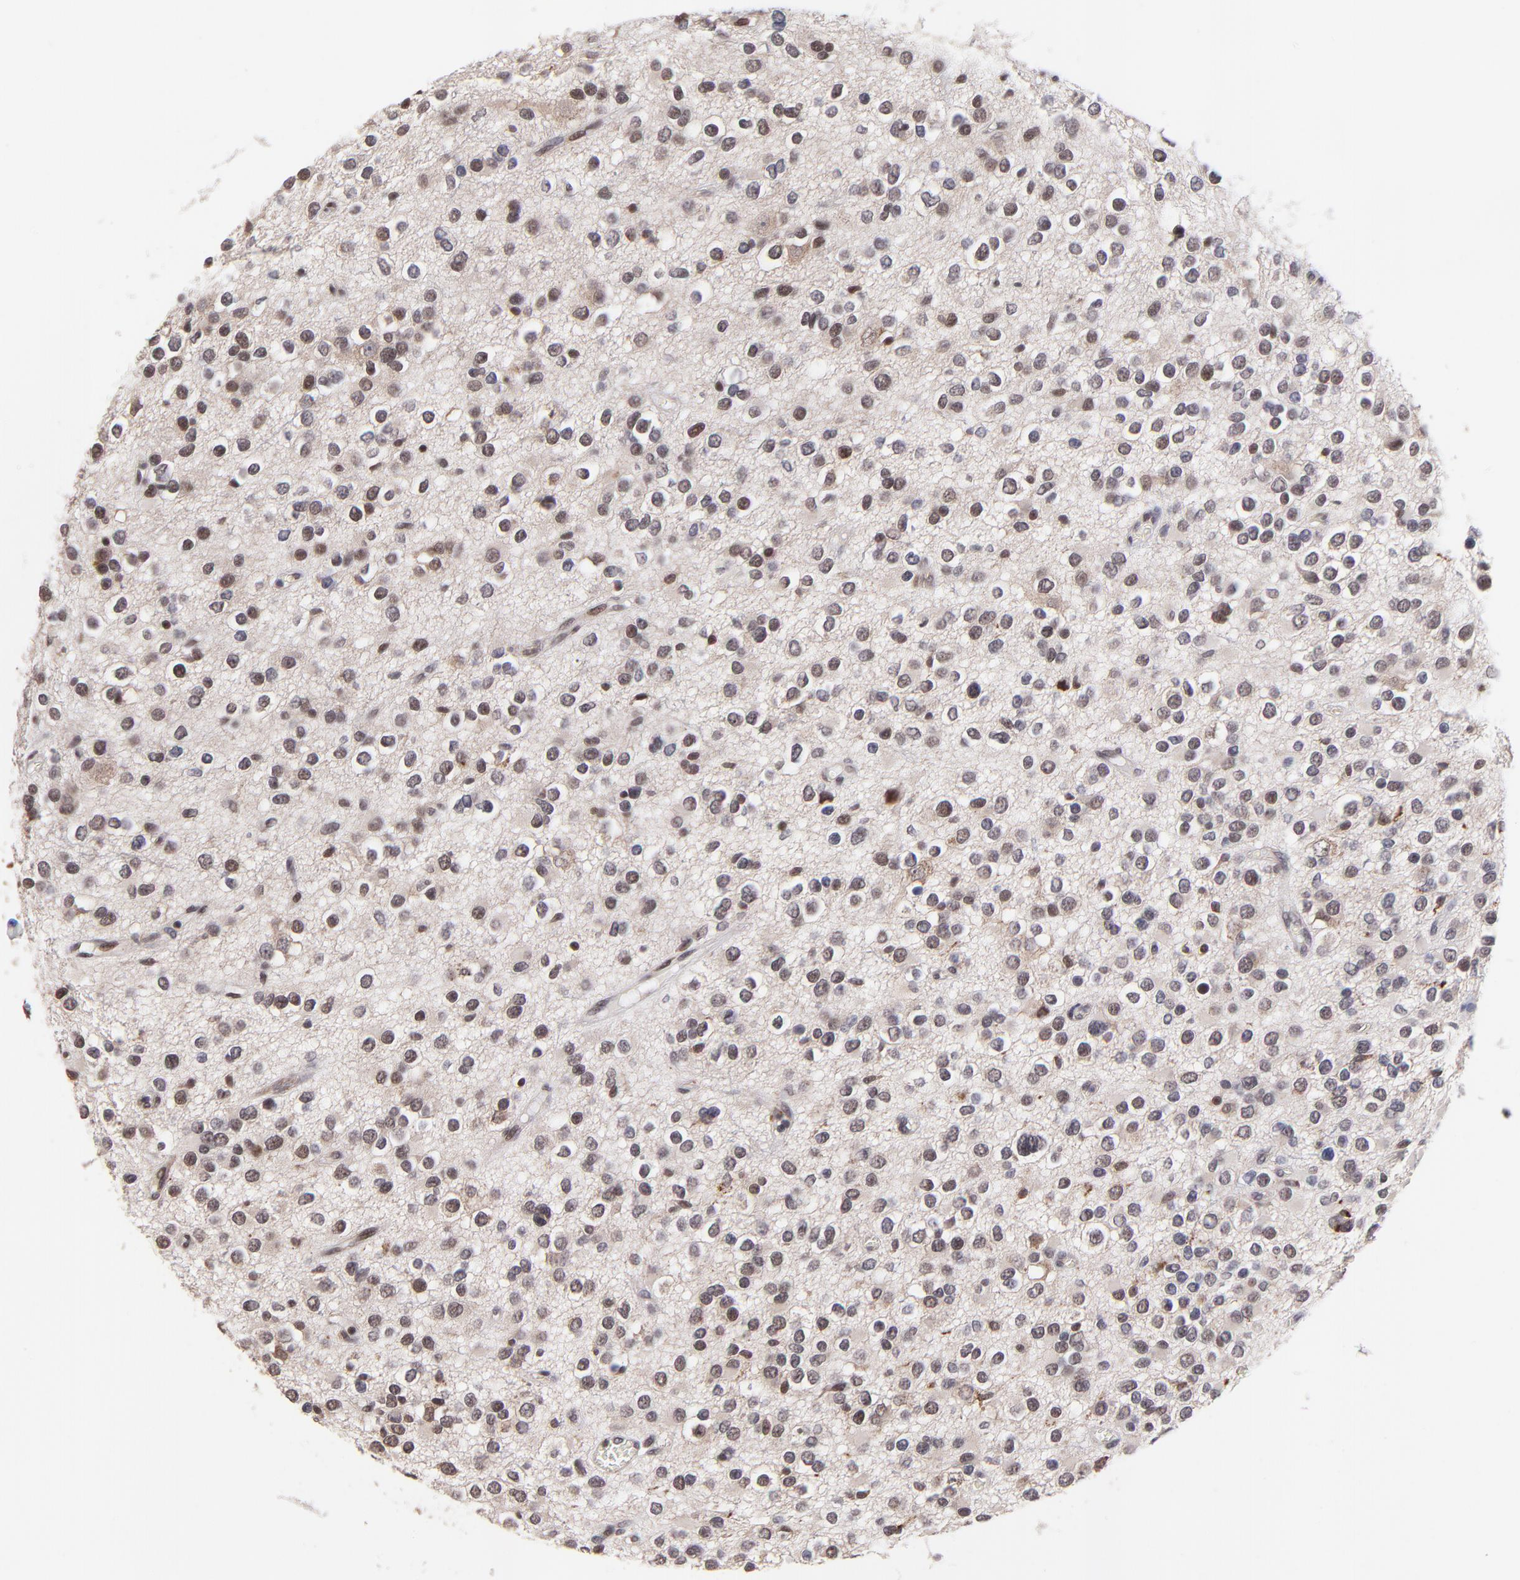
{"staining": {"intensity": "weak", "quantity": "<25%", "location": "nuclear"}, "tissue": "glioma", "cell_type": "Tumor cells", "image_type": "cancer", "snomed": [{"axis": "morphology", "description": "Glioma, malignant, Low grade"}, {"axis": "topography", "description": "Brain"}], "caption": "Tumor cells show no significant protein expression in malignant glioma (low-grade).", "gene": "ZNF747", "patient": {"sex": "male", "age": 42}}